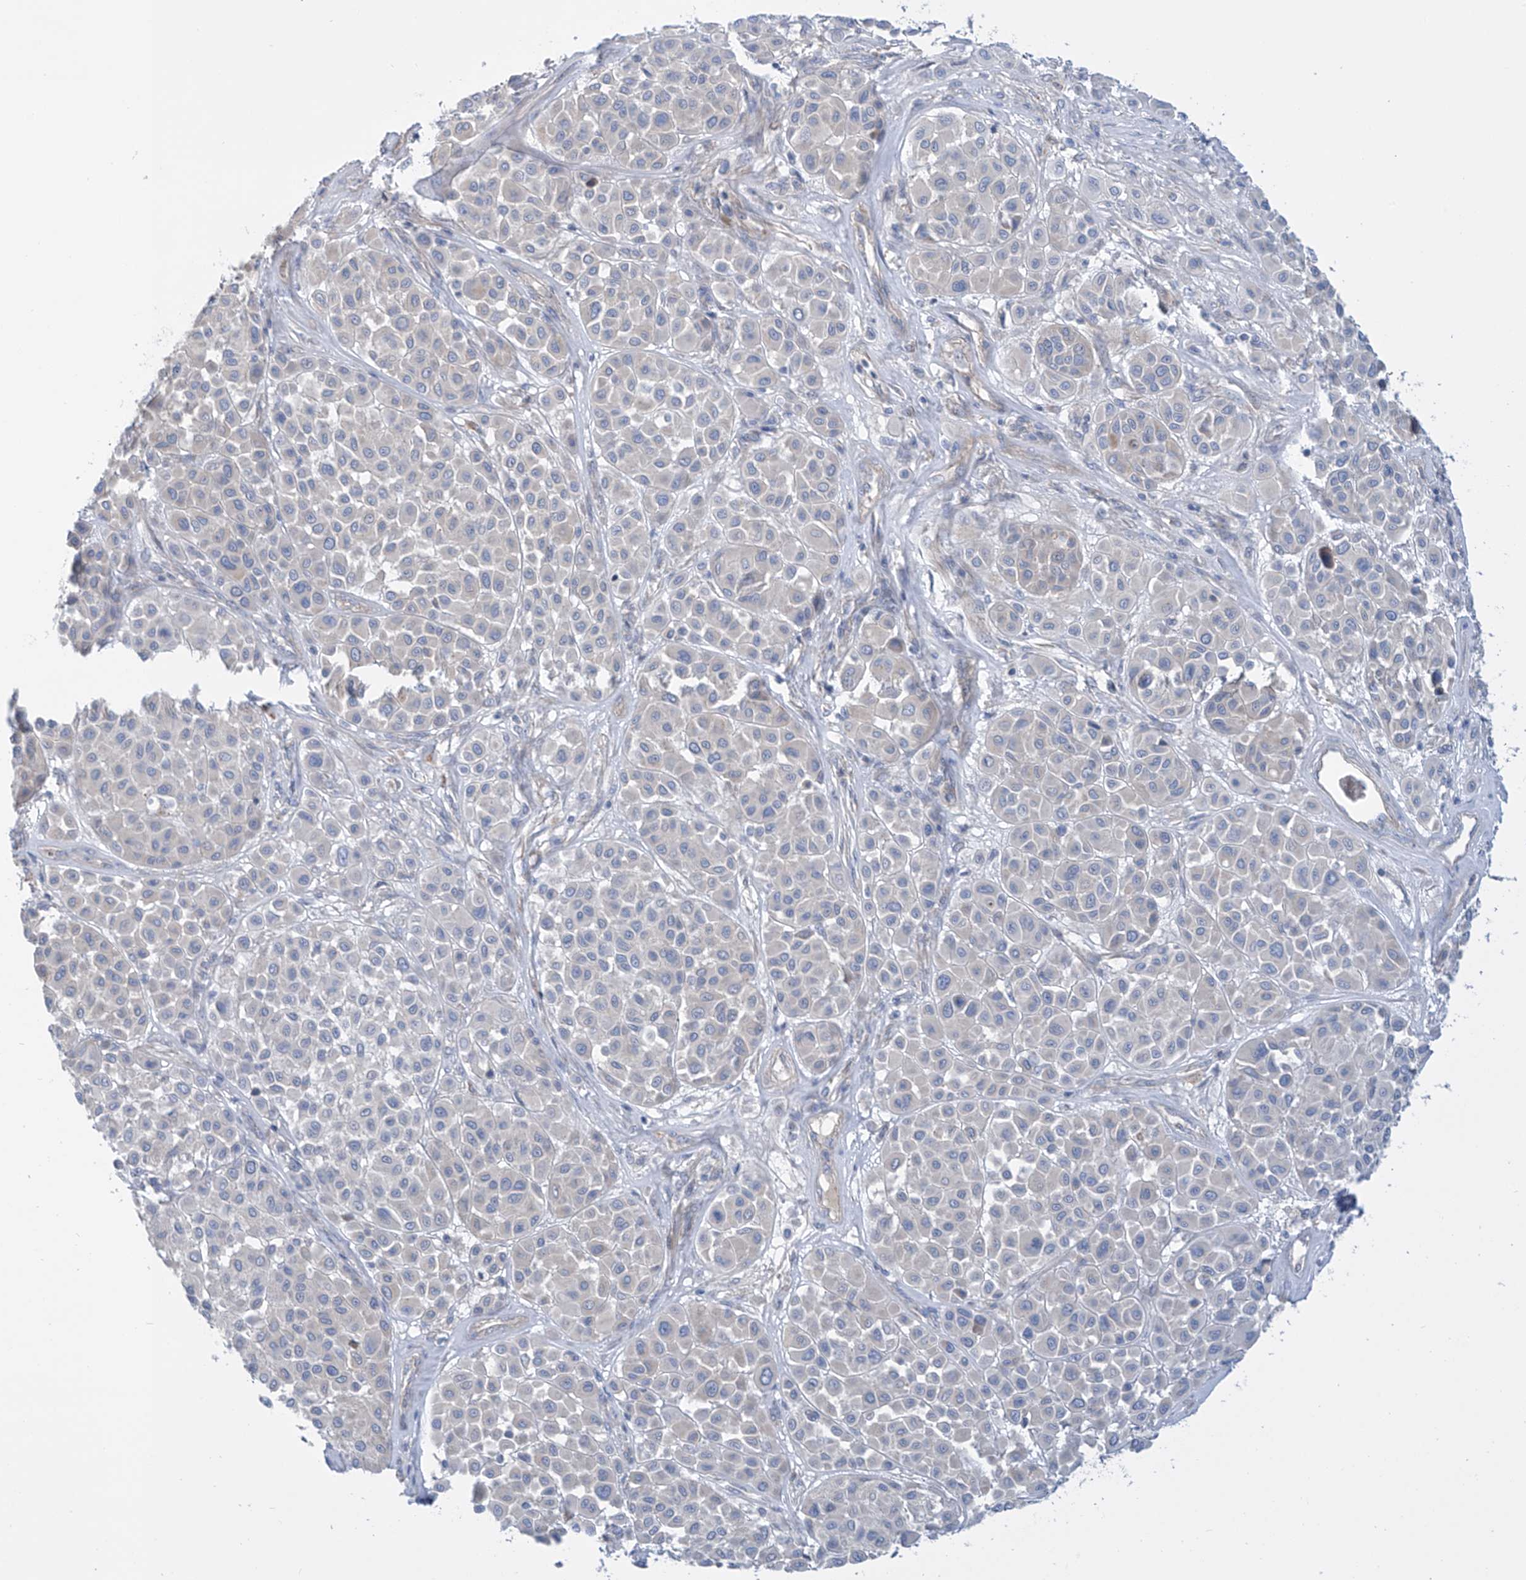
{"staining": {"intensity": "negative", "quantity": "none", "location": "none"}, "tissue": "melanoma", "cell_type": "Tumor cells", "image_type": "cancer", "snomed": [{"axis": "morphology", "description": "Malignant melanoma, Metastatic site"}, {"axis": "topography", "description": "Soft tissue"}], "caption": "This micrograph is of melanoma stained with IHC to label a protein in brown with the nuclei are counter-stained blue. There is no expression in tumor cells.", "gene": "TMEM209", "patient": {"sex": "male", "age": 41}}